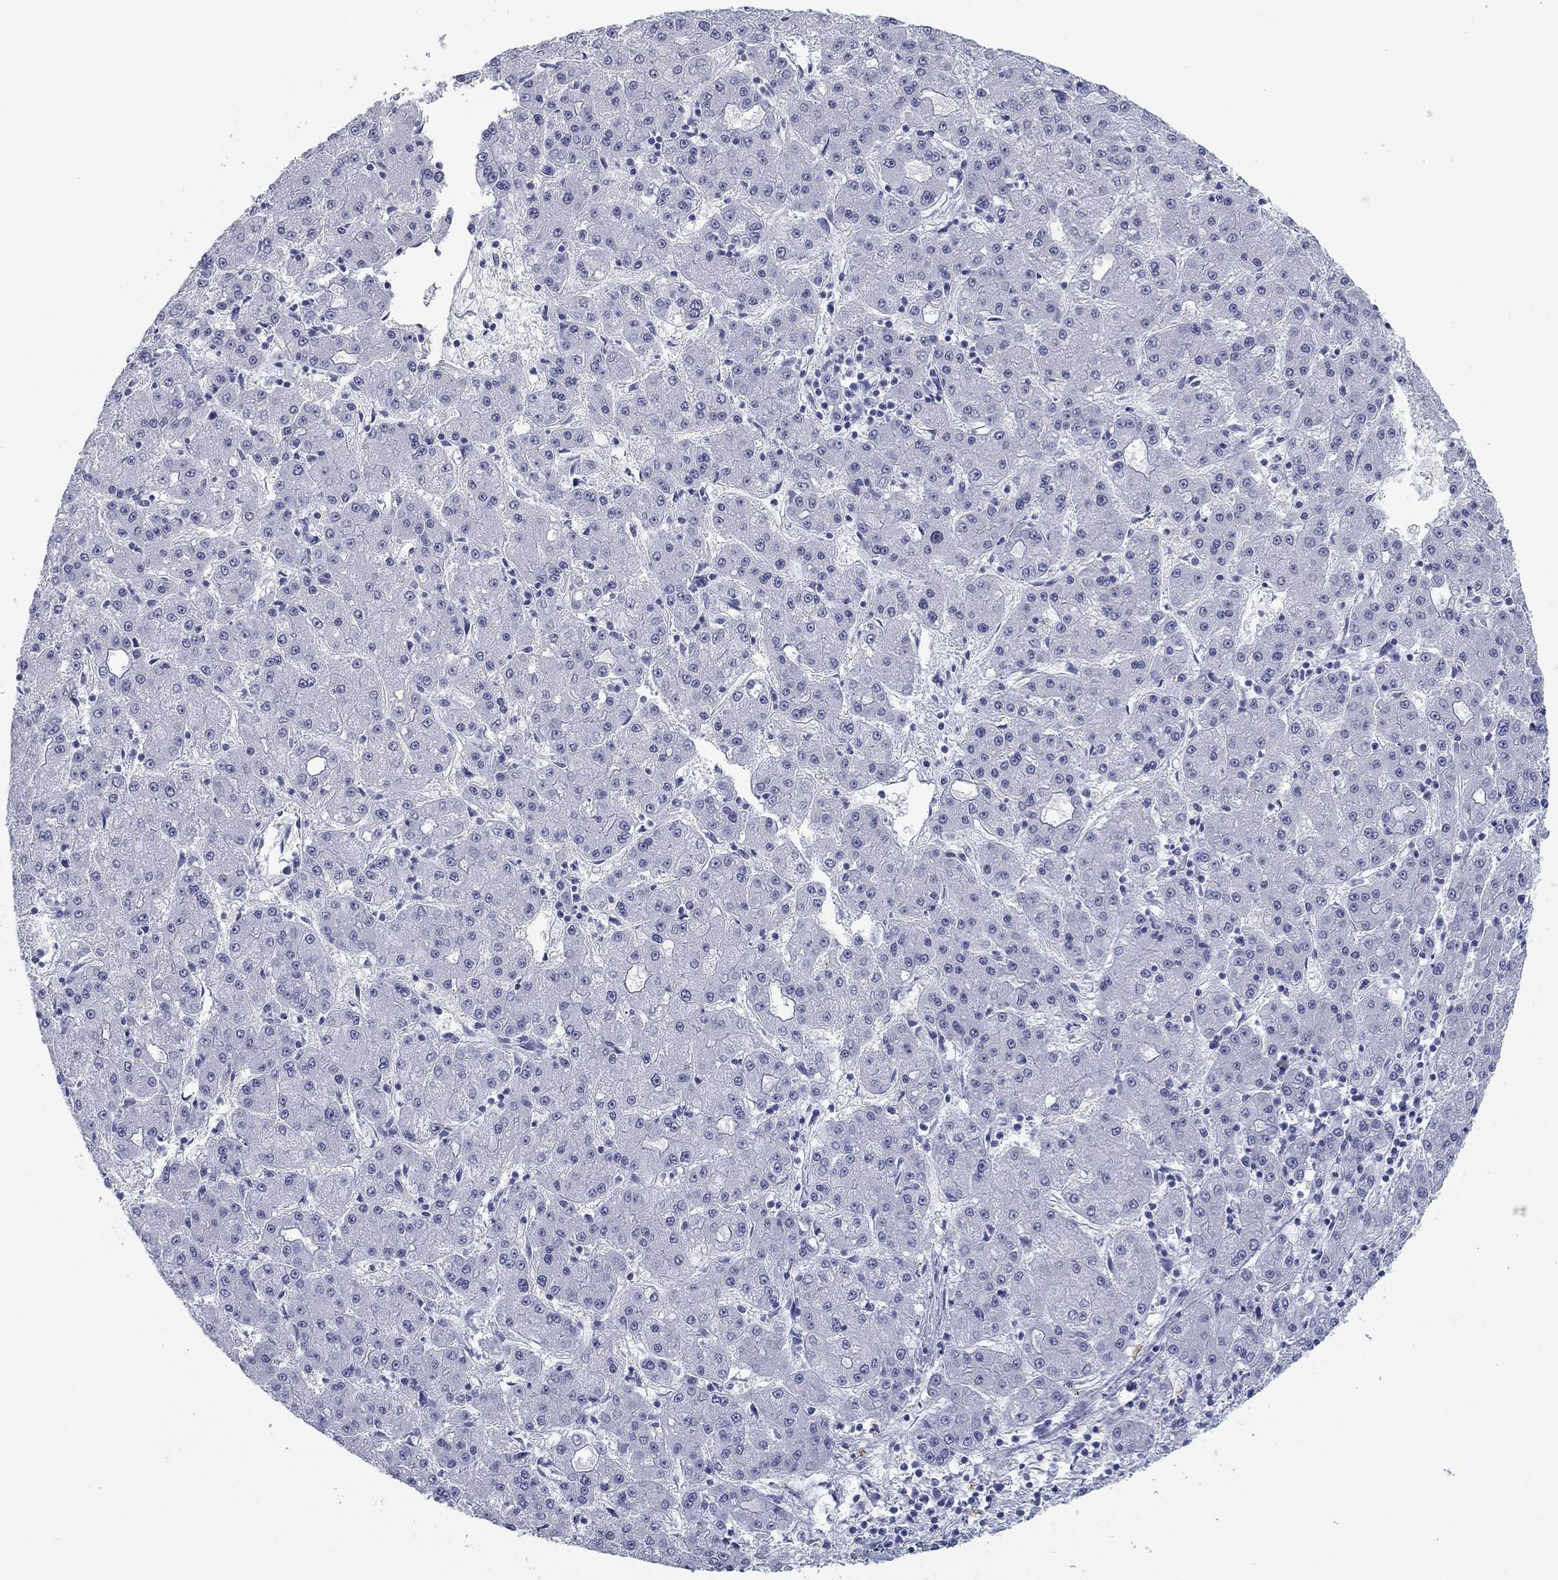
{"staining": {"intensity": "negative", "quantity": "none", "location": "none"}, "tissue": "liver cancer", "cell_type": "Tumor cells", "image_type": "cancer", "snomed": [{"axis": "morphology", "description": "Carcinoma, Hepatocellular, NOS"}, {"axis": "topography", "description": "Liver"}], "caption": "This is an immunohistochemistry photomicrograph of human liver cancer (hepatocellular carcinoma). There is no staining in tumor cells.", "gene": "CALB1", "patient": {"sex": "male", "age": 73}}